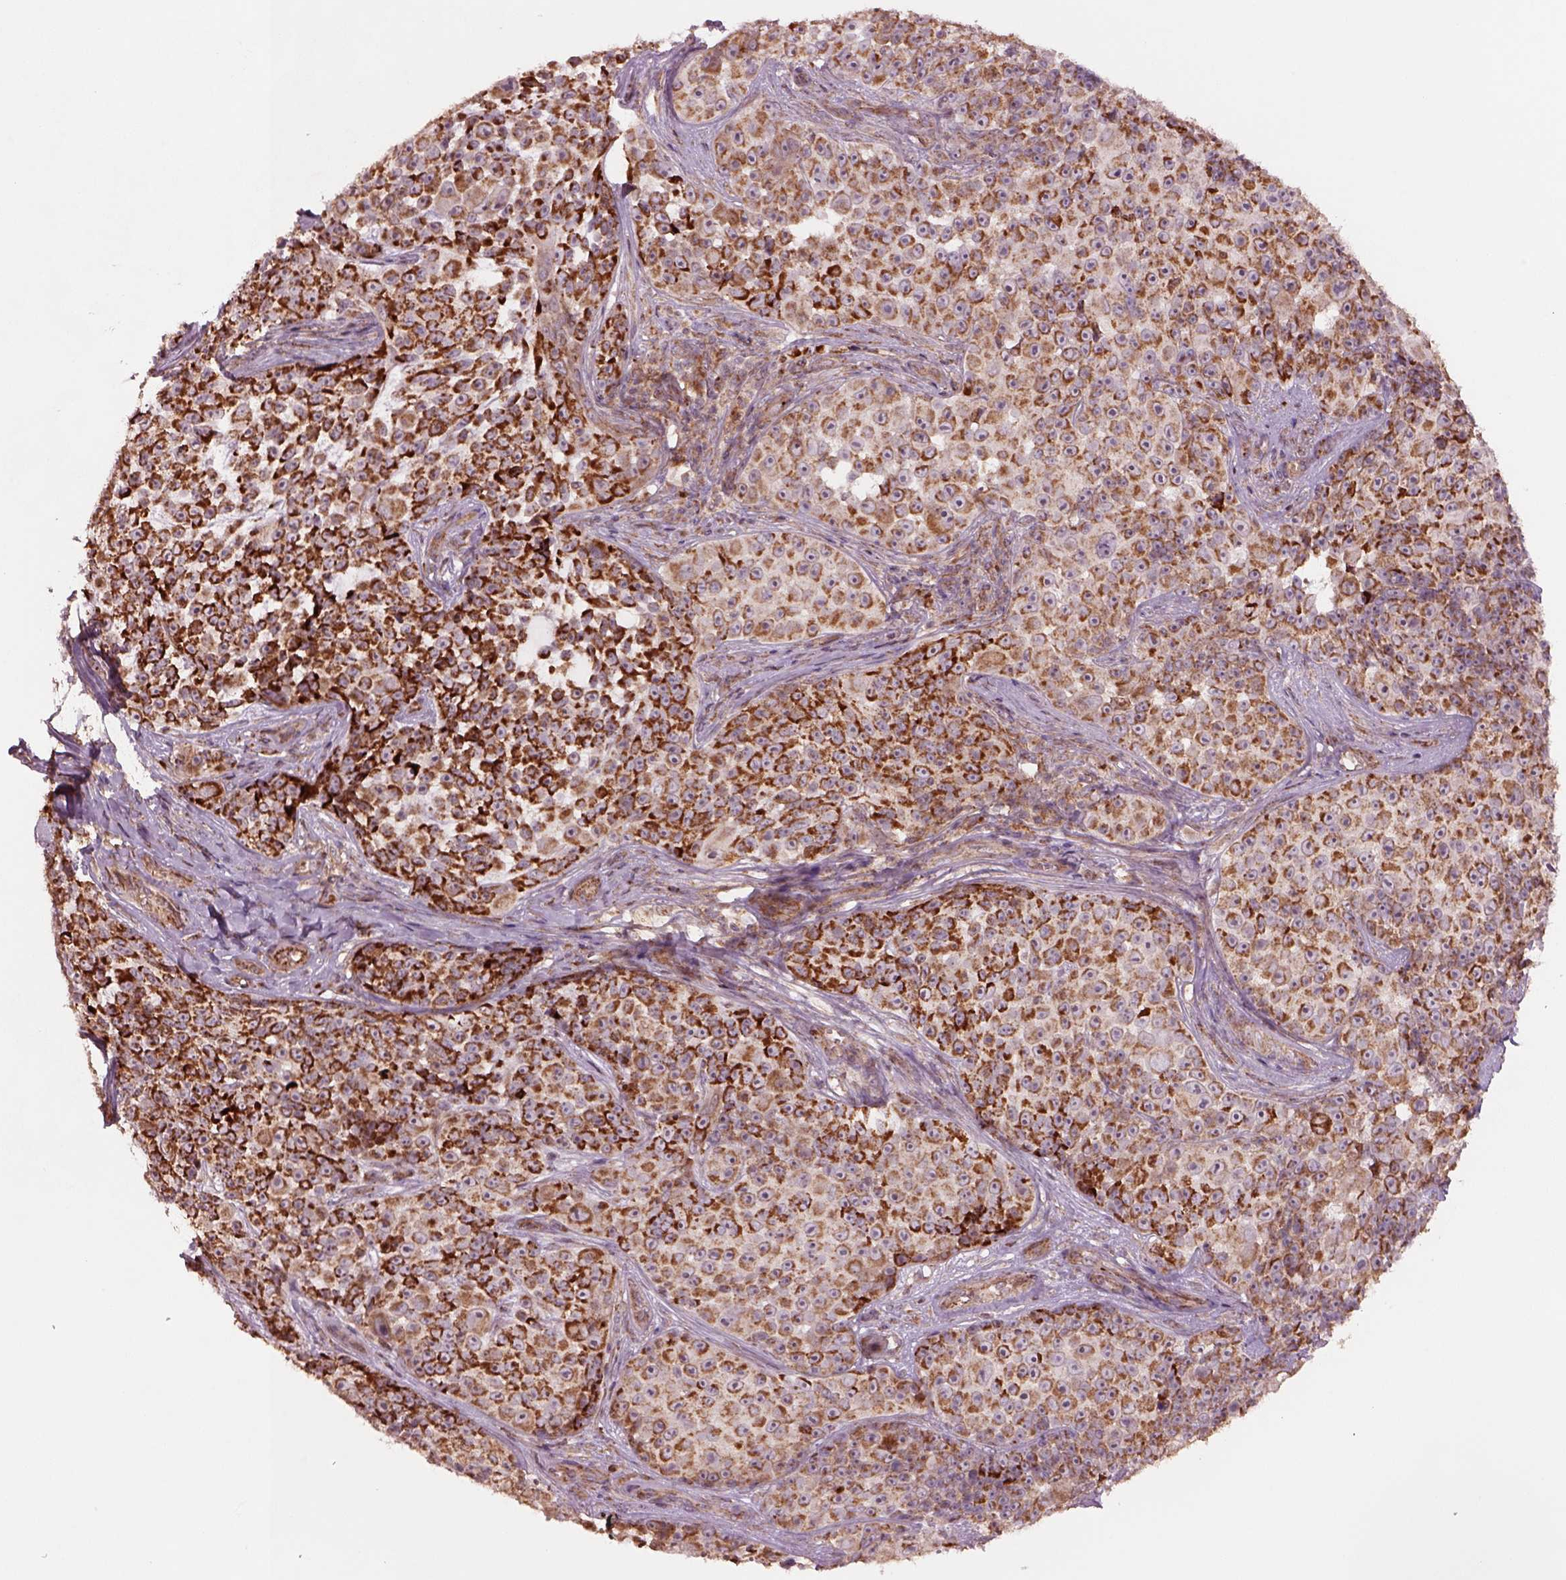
{"staining": {"intensity": "strong", "quantity": ">75%", "location": "cytoplasmic/membranous"}, "tissue": "melanoma", "cell_type": "Tumor cells", "image_type": "cancer", "snomed": [{"axis": "morphology", "description": "Malignant melanoma, NOS"}, {"axis": "topography", "description": "Skin"}], "caption": "IHC of melanoma exhibits high levels of strong cytoplasmic/membranous staining in approximately >75% of tumor cells. (Brightfield microscopy of DAB IHC at high magnification).", "gene": "SLC25A5", "patient": {"sex": "female", "age": 88}}